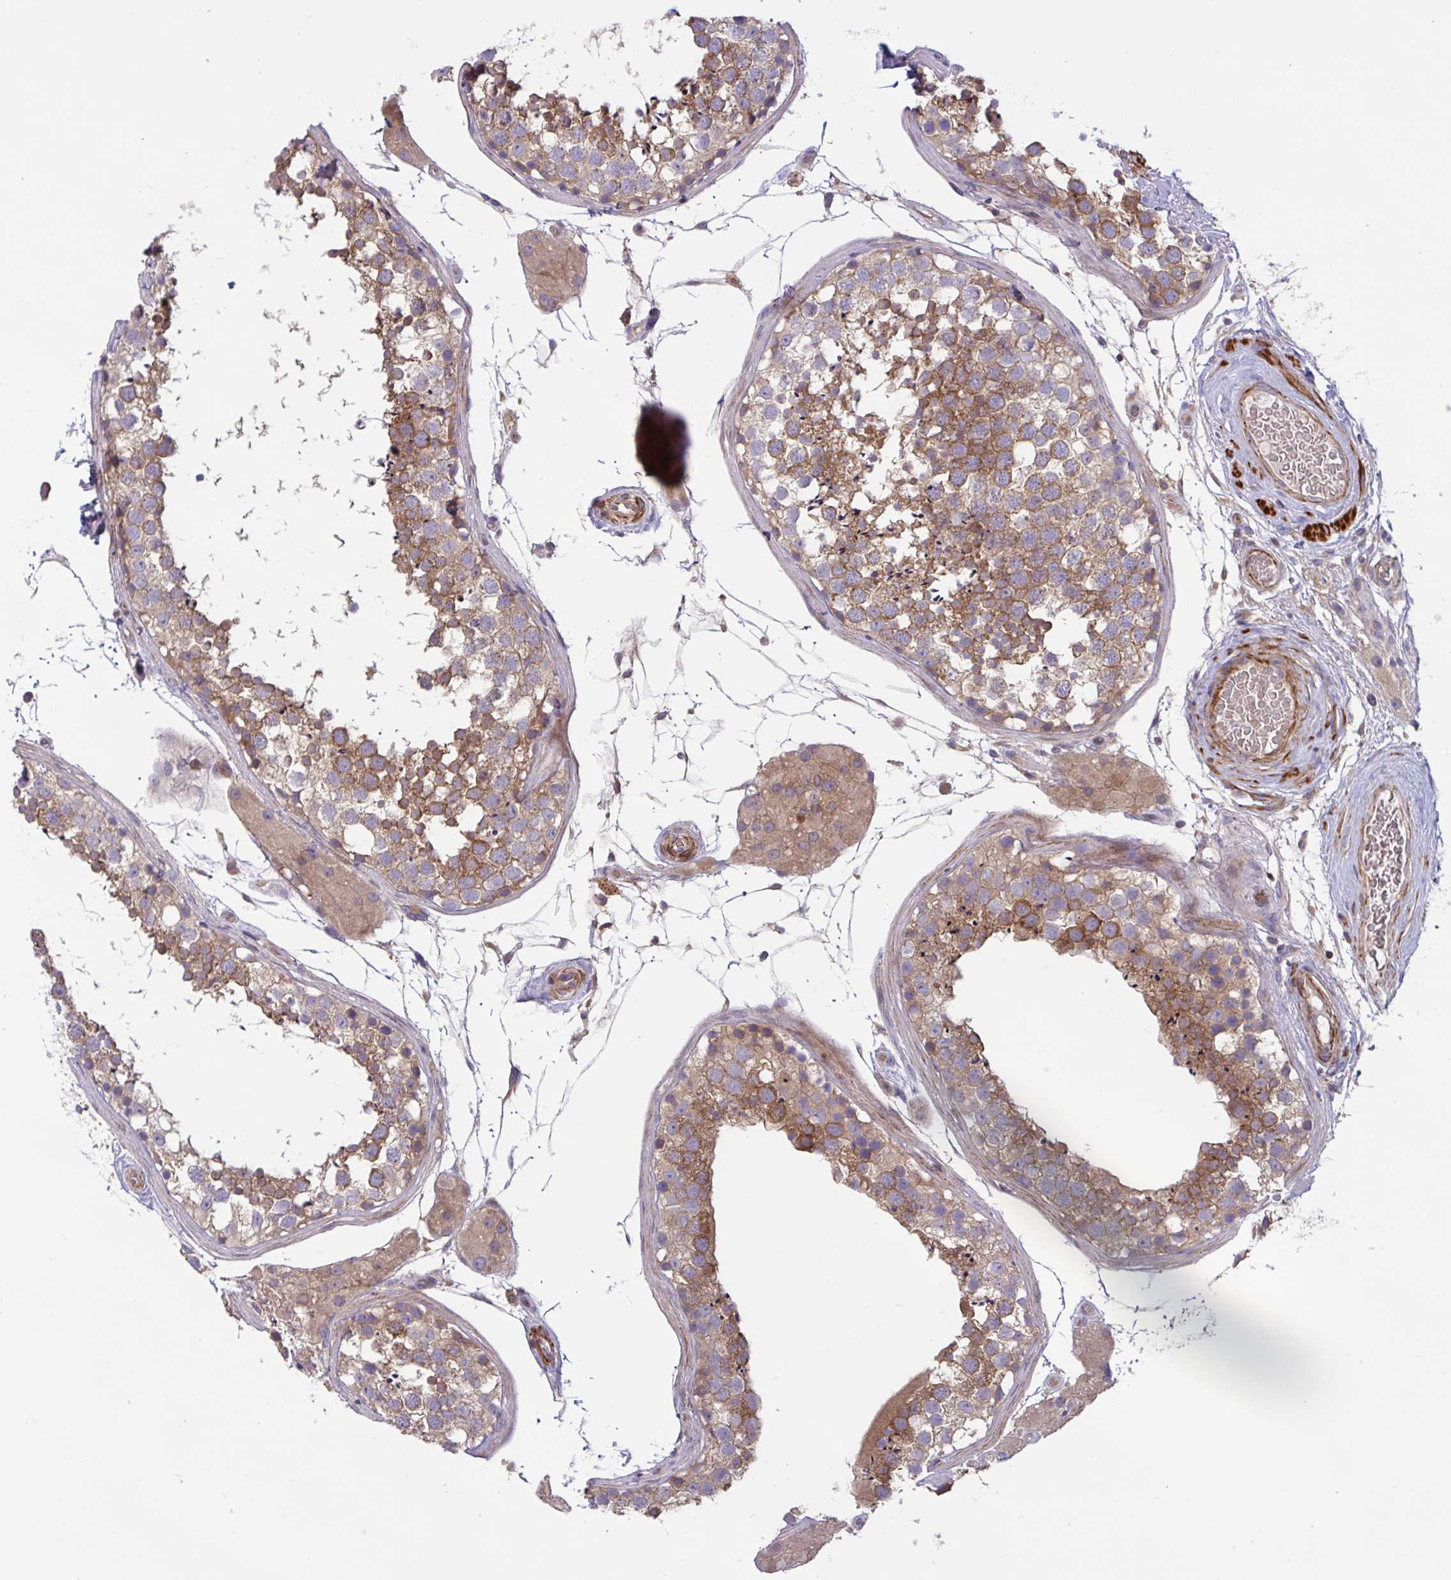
{"staining": {"intensity": "moderate", "quantity": ">75%", "location": "cytoplasmic/membranous"}, "tissue": "testis", "cell_type": "Cells in seminiferous ducts", "image_type": "normal", "snomed": [{"axis": "morphology", "description": "Normal tissue, NOS"}, {"axis": "morphology", "description": "Seminoma, NOS"}, {"axis": "topography", "description": "Testis"}], "caption": "Protein staining of unremarkable testis displays moderate cytoplasmic/membranous staining in approximately >75% of cells in seminiferous ducts. (DAB (3,3'-diaminobenzidine) IHC, brown staining for protein, blue staining for nuclei).", "gene": "TANK", "patient": {"sex": "male", "age": 65}}